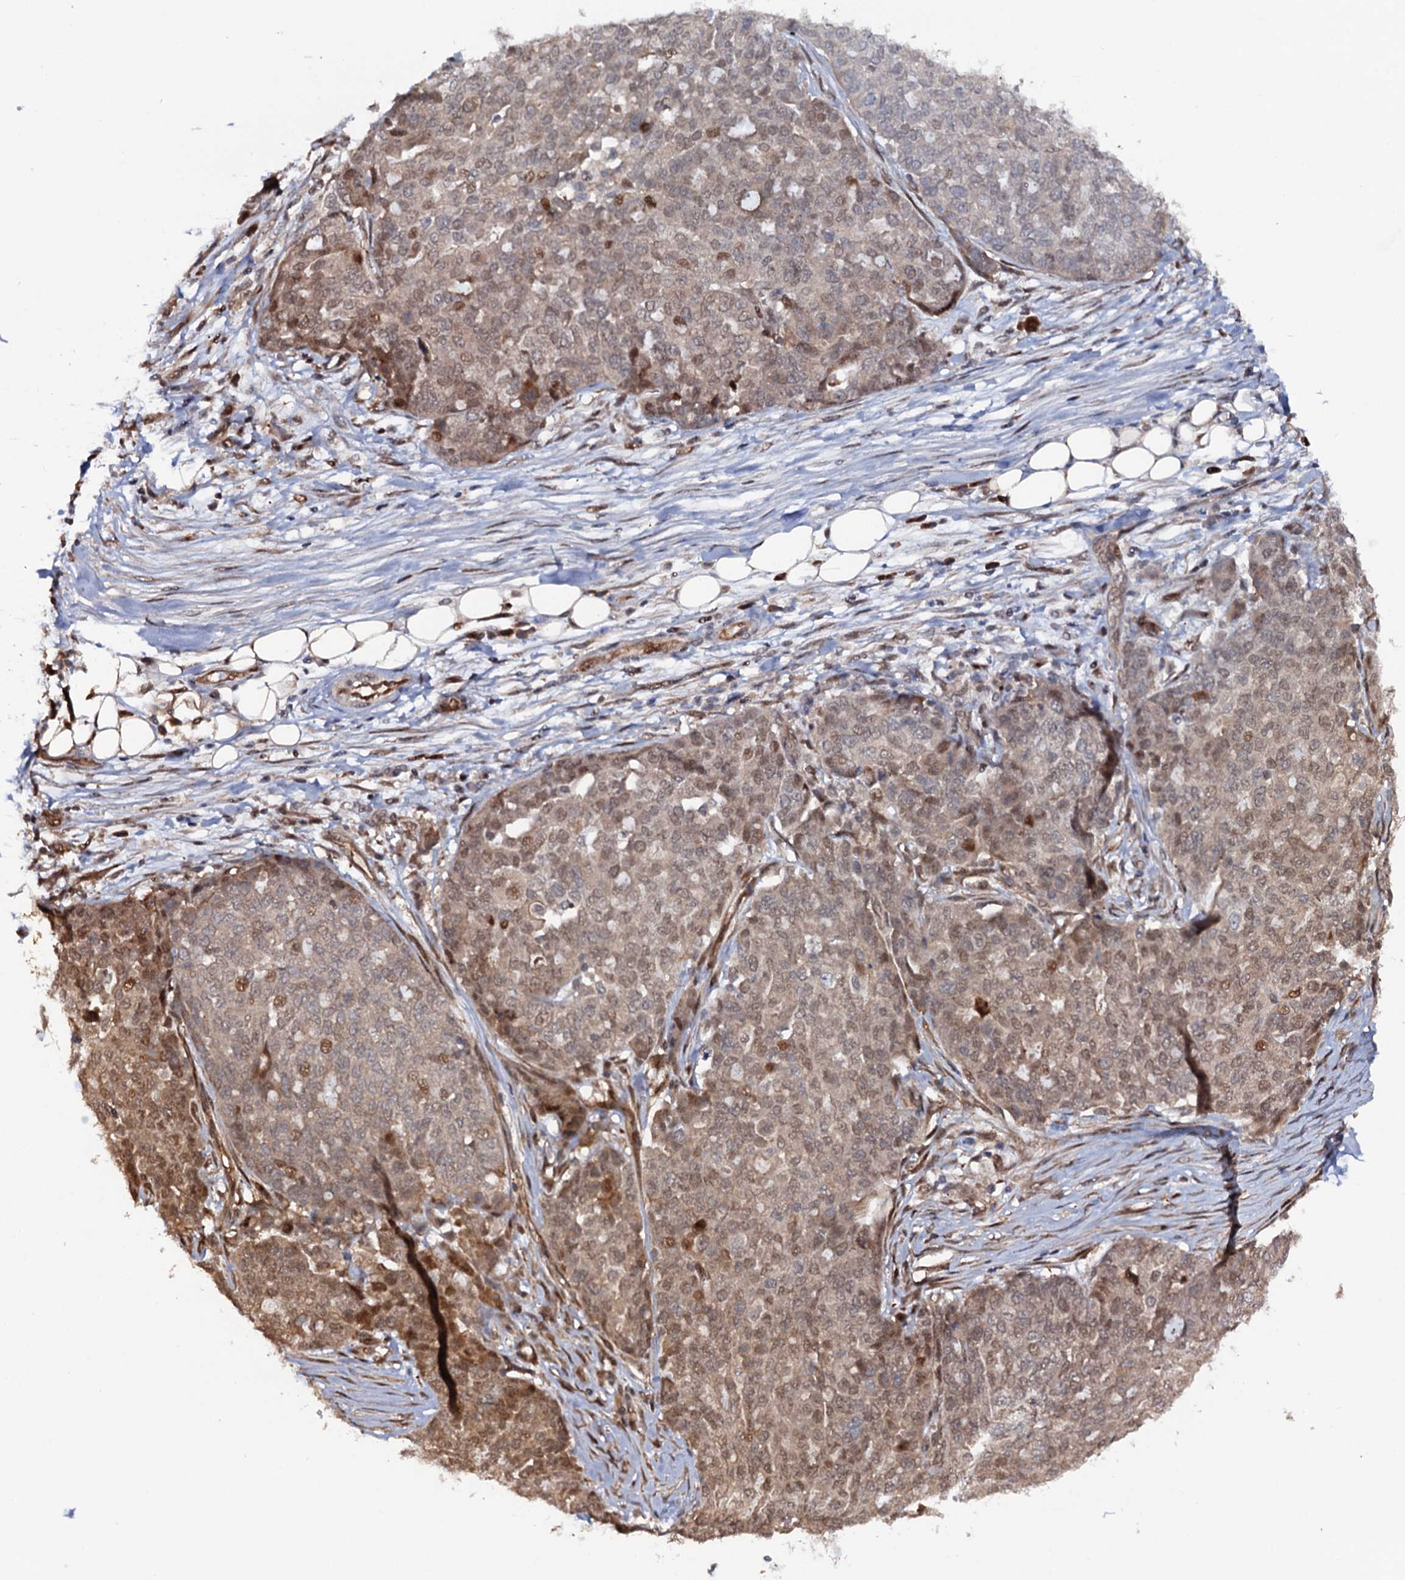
{"staining": {"intensity": "moderate", "quantity": "25%-75%", "location": "cytoplasmic/membranous,nuclear"}, "tissue": "ovarian cancer", "cell_type": "Tumor cells", "image_type": "cancer", "snomed": [{"axis": "morphology", "description": "Cystadenocarcinoma, serous, NOS"}, {"axis": "topography", "description": "Soft tissue"}, {"axis": "topography", "description": "Ovary"}], "caption": "Serous cystadenocarcinoma (ovarian) stained for a protein (brown) displays moderate cytoplasmic/membranous and nuclear positive expression in about 25%-75% of tumor cells.", "gene": "CDC23", "patient": {"sex": "female", "age": 57}}